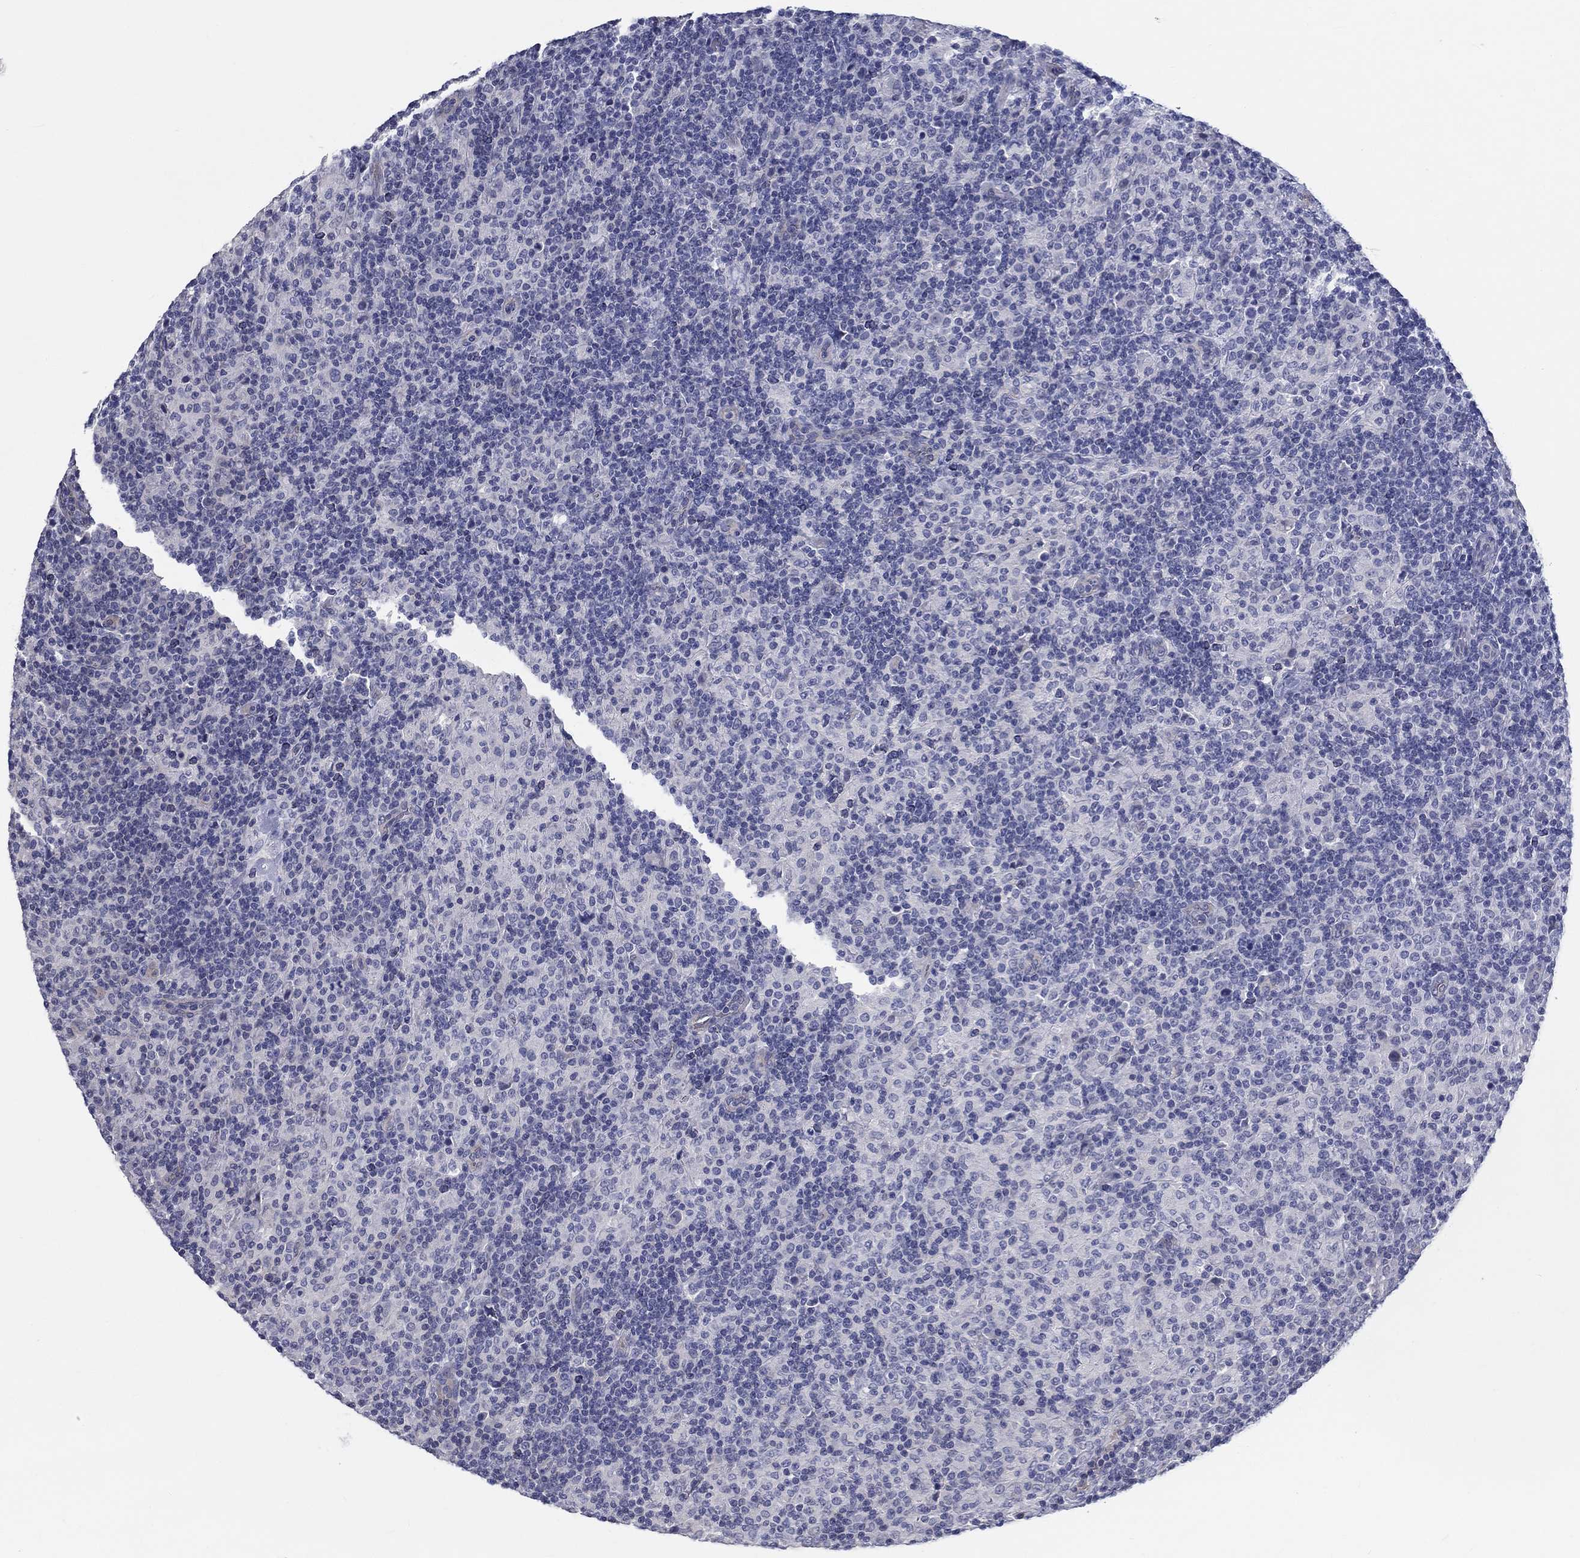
{"staining": {"intensity": "negative", "quantity": "none", "location": "none"}, "tissue": "lymphoma", "cell_type": "Tumor cells", "image_type": "cancer", "snomed": [{"axis": "morphology", "description": "Hodgkin's disease, NOS"}, {"axis": "topography", "description": "Lymph node"}], "caption": "The image demonstrates no staining of tumor cells in Hodgkin's disease.", "gene": "CRYGD", "patient": {"sex": "male", "age": 70}}